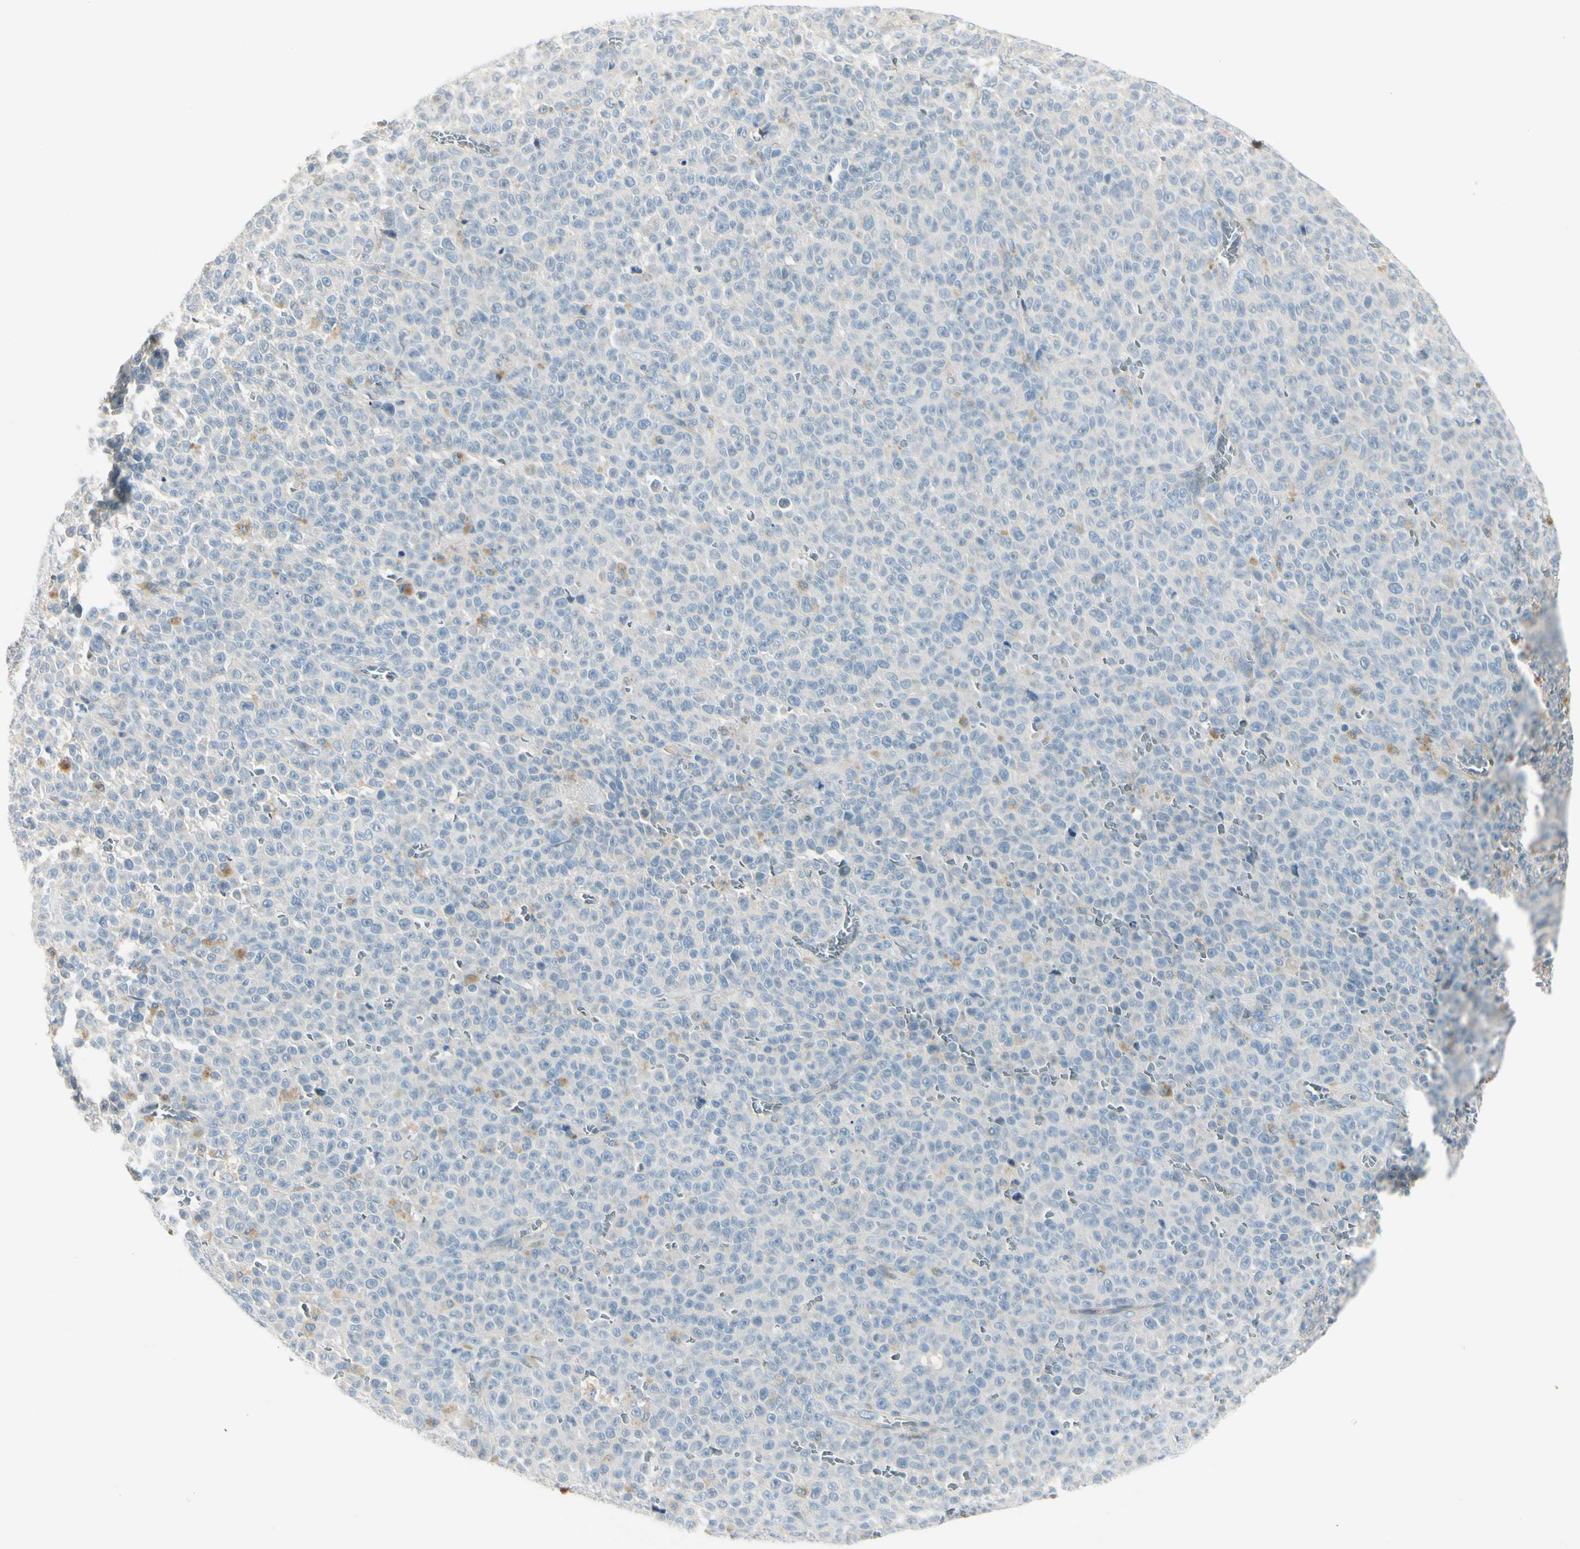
{"staining": {"intensity": "negative", "quantity": "none", "location": "none"}, "tissue": "melanoma", "cell_type": "Tumor cells", "image_type": "cancer", "snomed": [{"axis": "morphology", "description": "Malignant melanoma, NOS"}, {"axis": "topography", "description": "Skin"}], "caption": "IHC of malignant melanoma displays no expression in tumor cells.", "gene": "CYP2E1", "patient": {"sex": "female", "age": 82}}